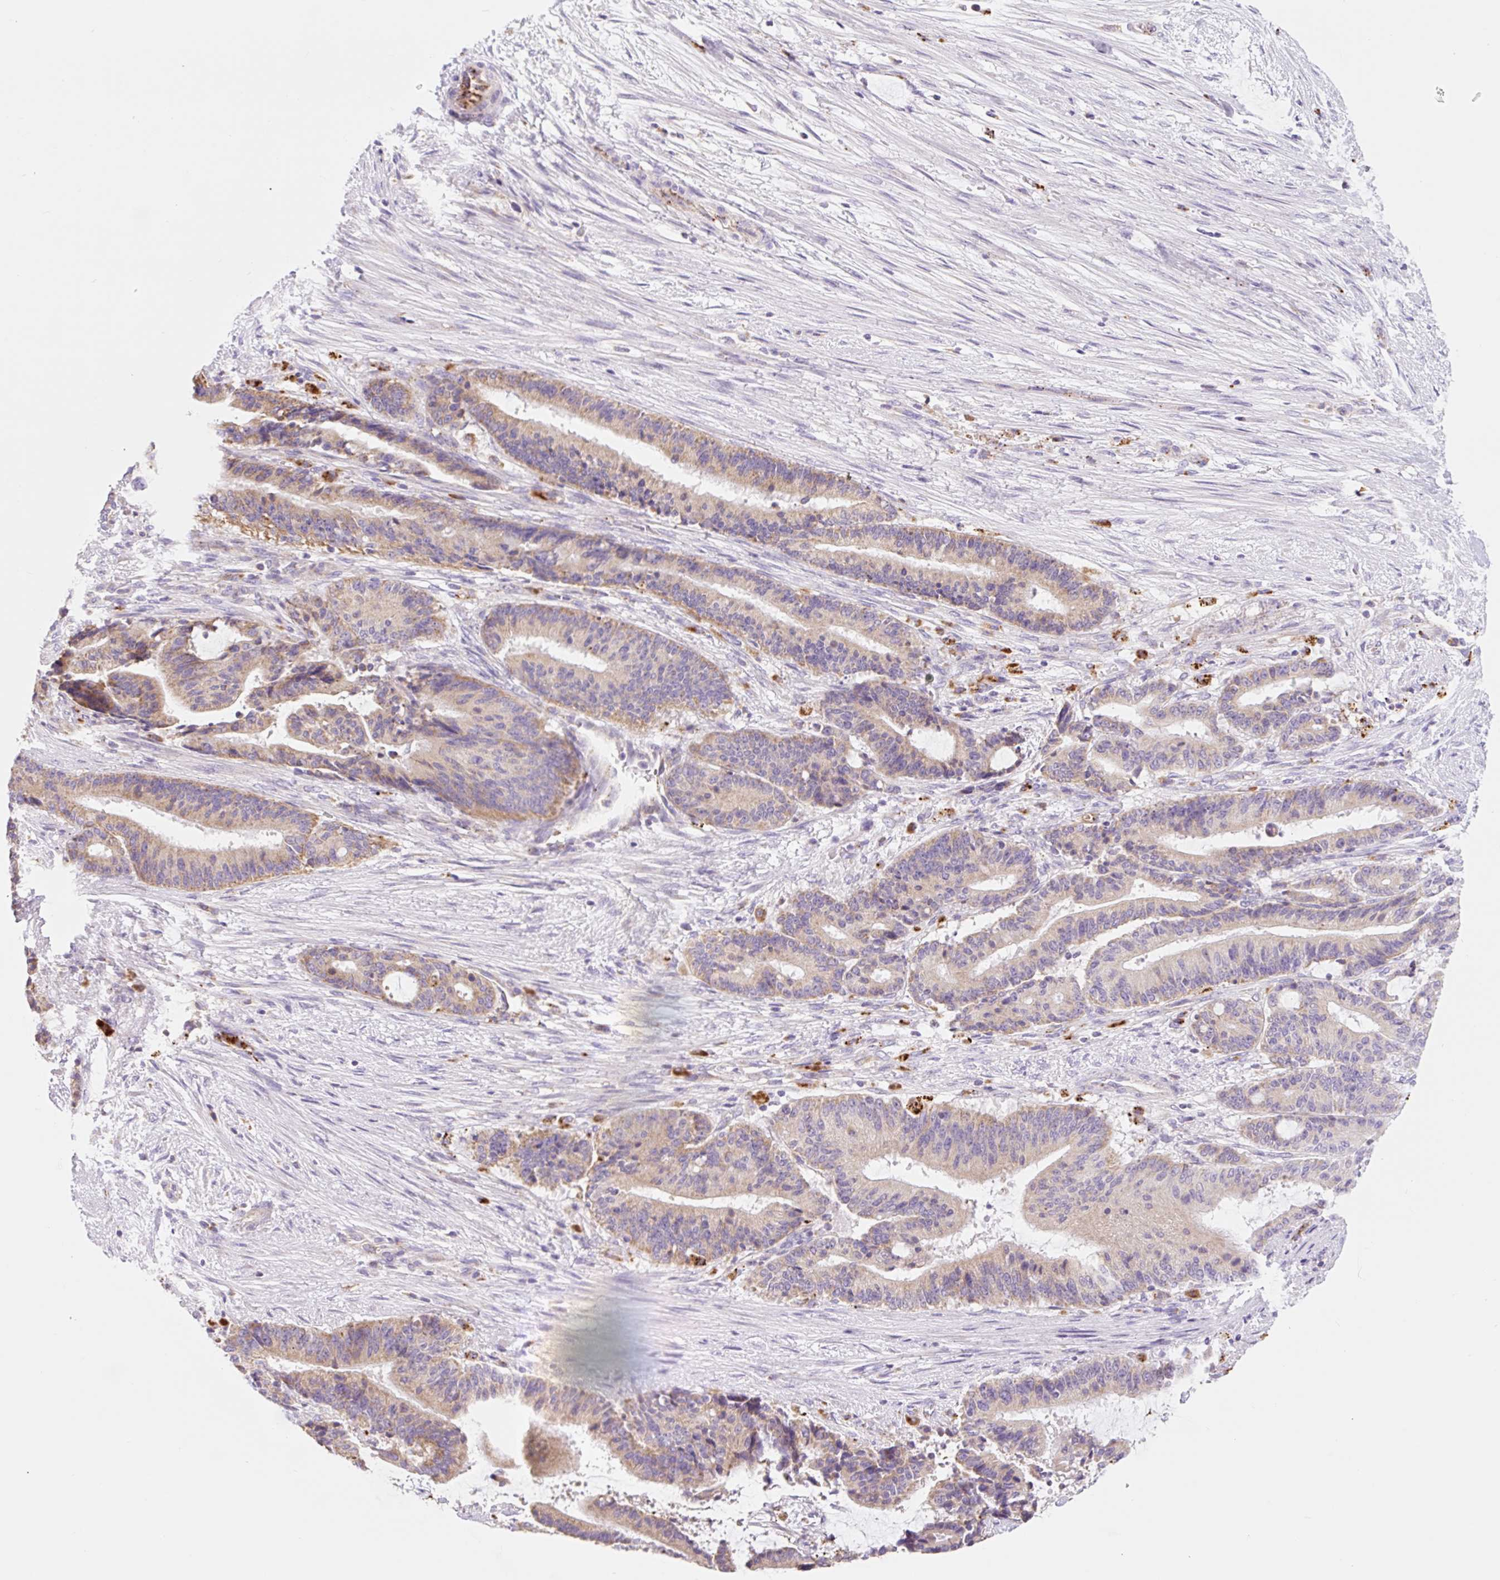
{"staining": {"intensity": "weak", "quantity": "25%-75%", "location": "cytoplasmic/membranous"}, "tissue": "liver cancer", "cell_type": "Tumor cells", "image_type": "cancer", "snomed": [{"axis": "morphology", "description": "Normal tissue, NOS"}, {"axis": "morphology", "description": "Cholangiocarcinoma"}, {"axis": "topography", "description": "Liver"}, {"axis": "topography", "description": "Peripheral nerve tissue"}], "caption": "DAB (3,3'-diaminobenzidine) immunohistochemical staining of liver cancer (cholangiocarcinoma) demonstrates weak cytoplasmic/membranous protein expression in approximately 25%-75% of tumor cells. (brown staining indicates protein expression, while blue staining denotes nuclei).", "gene": "CLEC3A", "patient": {"sex": "female", "age": 73}}